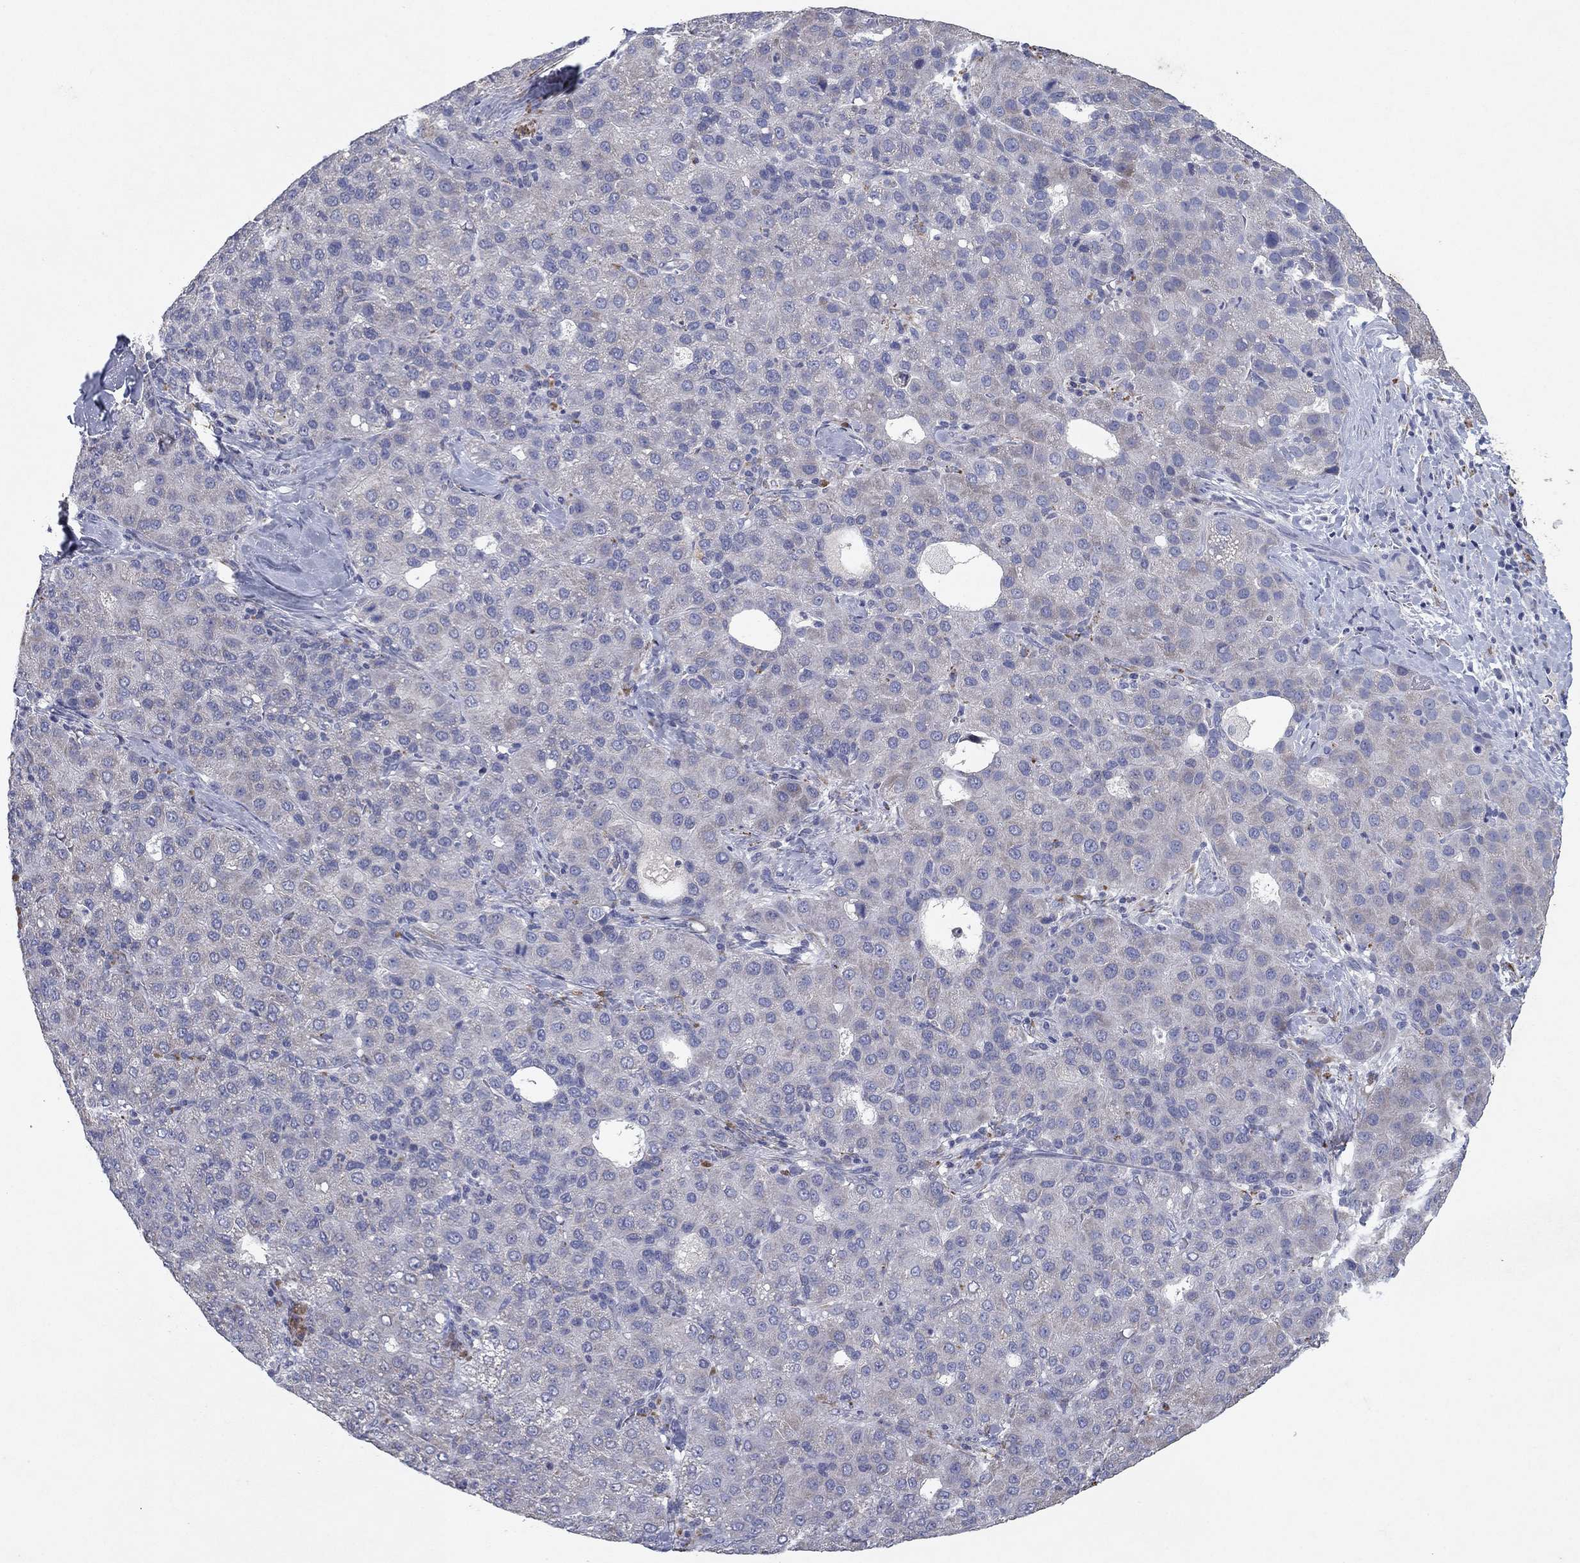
{"staining": {"intensity": "negative", "quantity": "none", "location": "none"}, "tissue": "liver cancer", "cell_type": "Tumor cells", "image_type": "cancer", "snomed": [{"axis": "morphology", "description": "Carcinoma, Hepatocellular, NOS"}, {"axis": "topography", "description": "Liver"}], "caption": "A high-resolution micrograph shows IHC staining of liver cancer, which demonstrates no significant staining in tumor cells.", "gene": "PTGDS", "patient": {"sex": "male", "age": 65}}